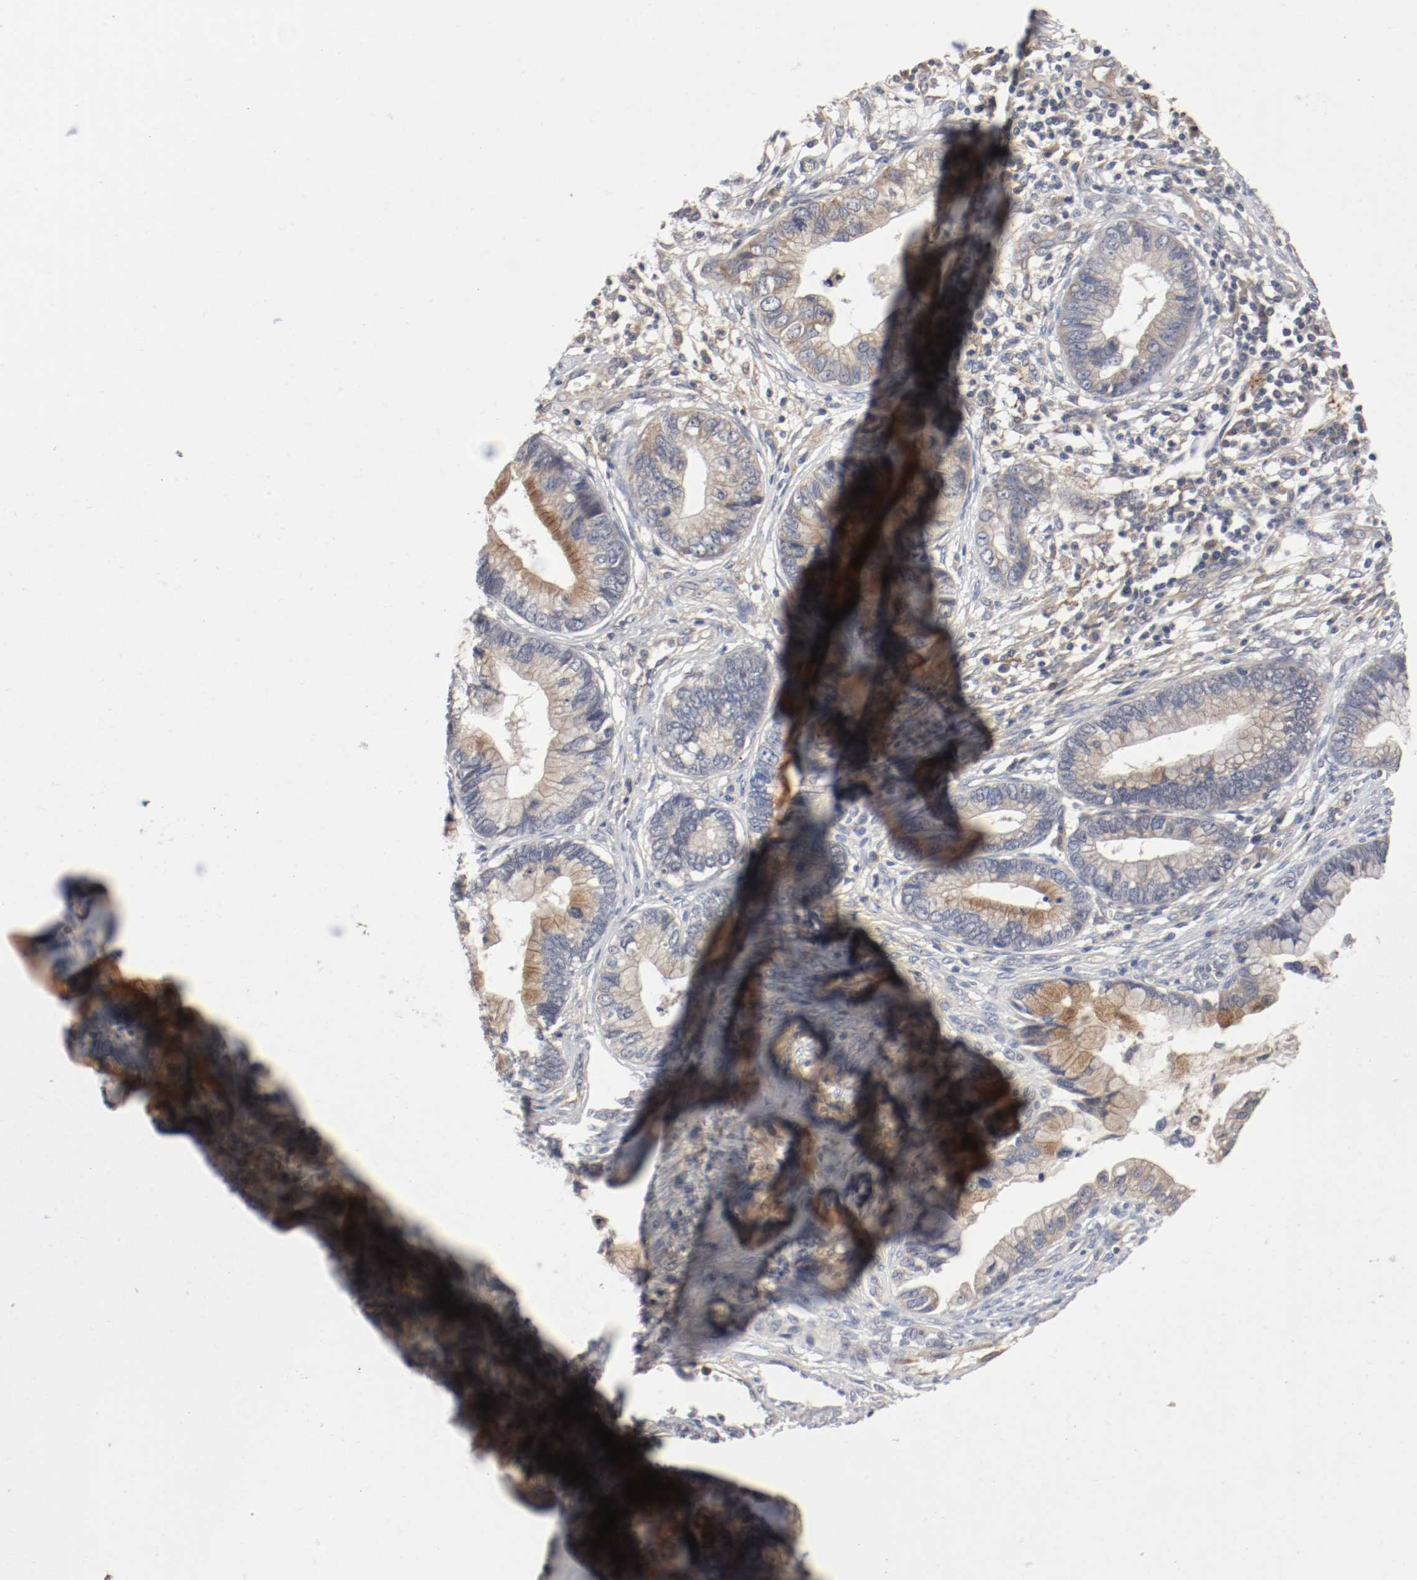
{"staining": {"intensity": "weak", "quantity": "25%-75%", "location": "cytoplasmic/membranous"}, "tissue": "cervical cancer", "cell_type": "Tumor cells", "image_type": "cancer", "snomed": [{"axis": "morphology", "description": "Adenocarcinoma, NOS"}, {"axis": "topography", "description": "Cervix"}], "caption": "The image shows staining of cervical cancer (adenocarcinoma), revealing weak cytoplasmic/membranous protein expression (brown color) within tumor cells. (Brightfield microscopy of DAB IHC at high magnification).", "gene": "REN", "patient": {"sex": "female", "age": 44}}